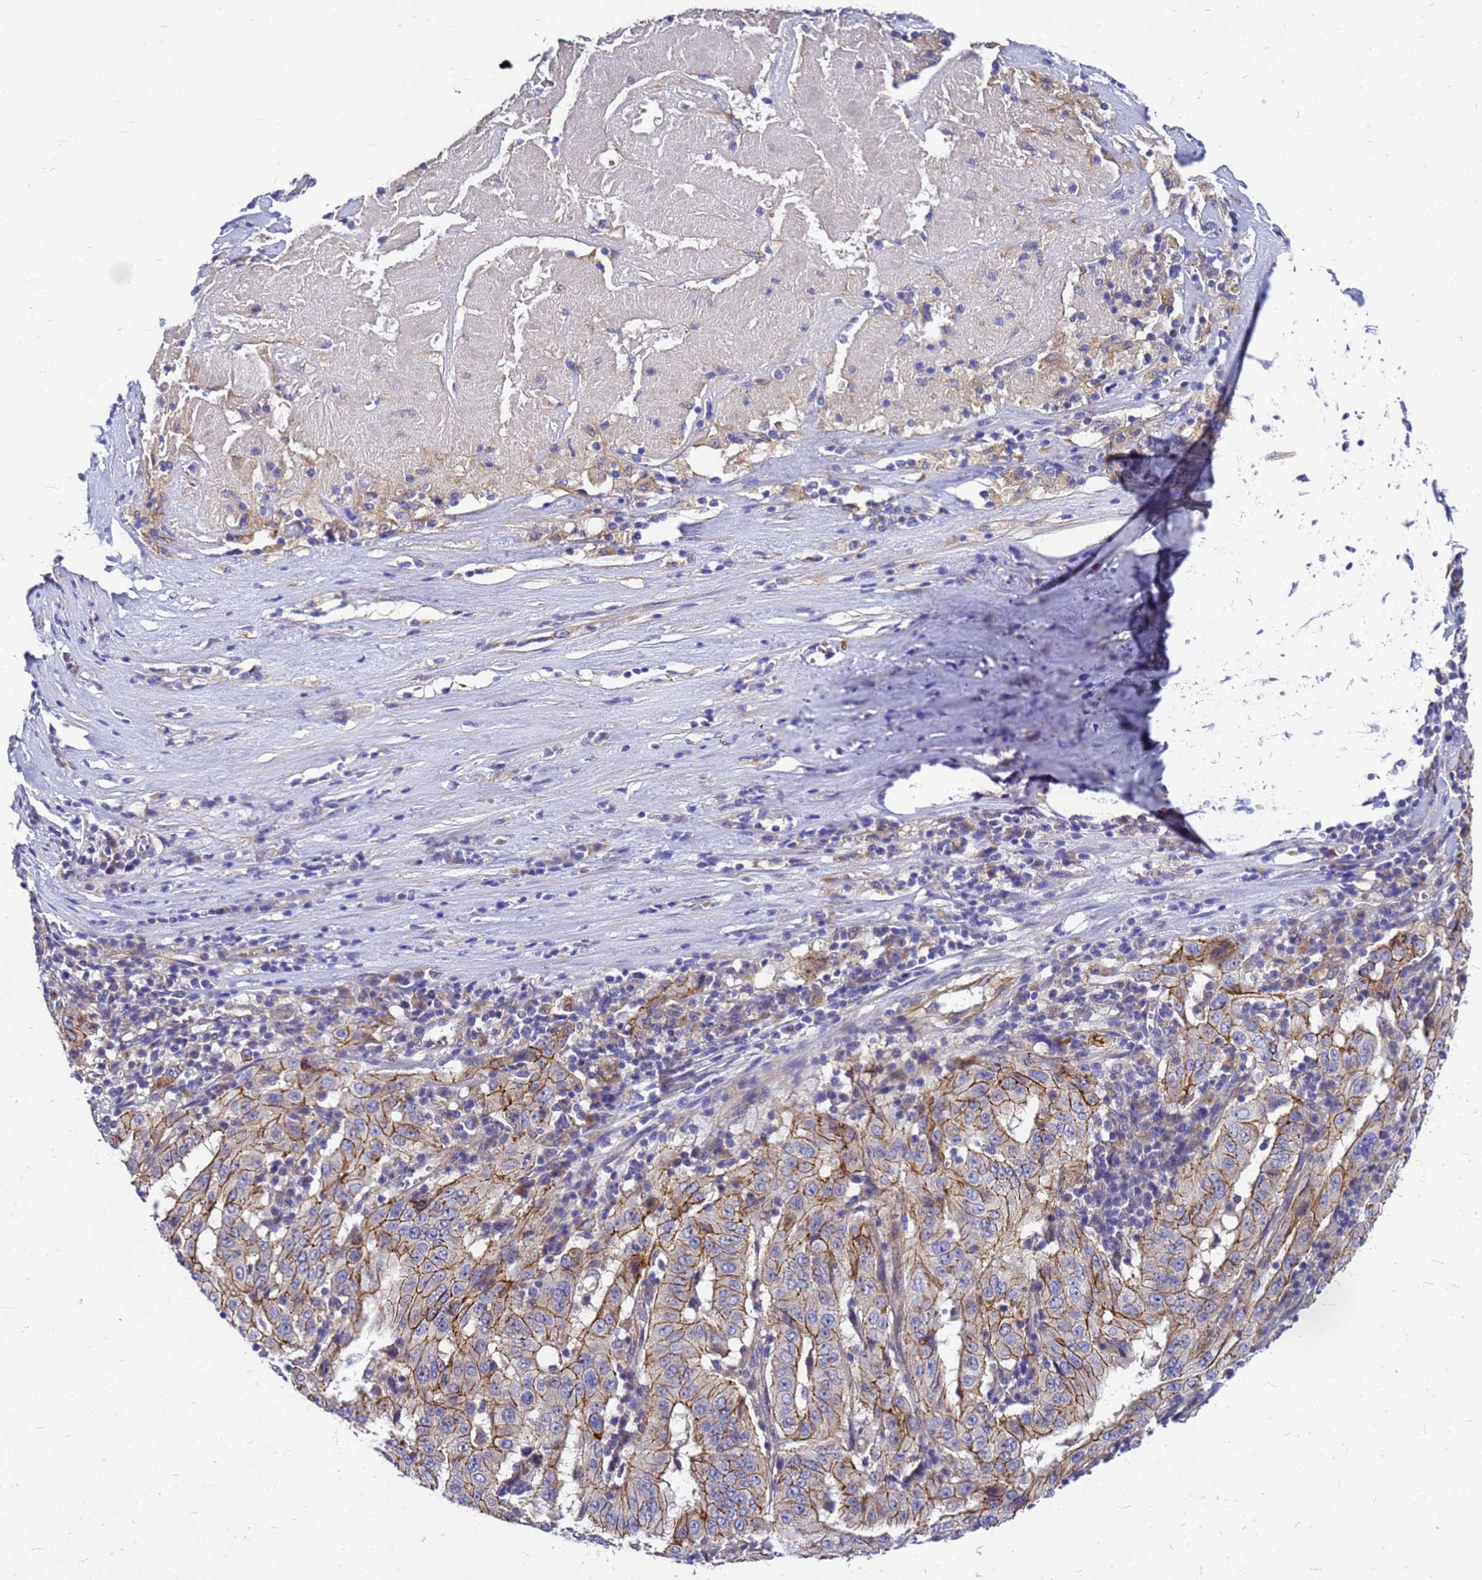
{"staining": {"intensity": "moderate", "quantity": ">75%", "location": "cytoplasmic/membranous"}, "tissue": "pancreatic cancer", "cell_type": "Tumor cells", "image_type": "cancer", "snomed": [{"axis": "morphology", "description": "Adenocarcinoma, NOS"}, {"axis": "topography", "description": "Pancreas"}], "caption": "Human pancreatic adenocarcinoma stained for a protein (brown) exhibits moderate cytoplasmic/membranous positive staining in approximately >75% of tumor cells.", "gene": "FBXW5", "patient": {"sex": "male", "age": 63}}